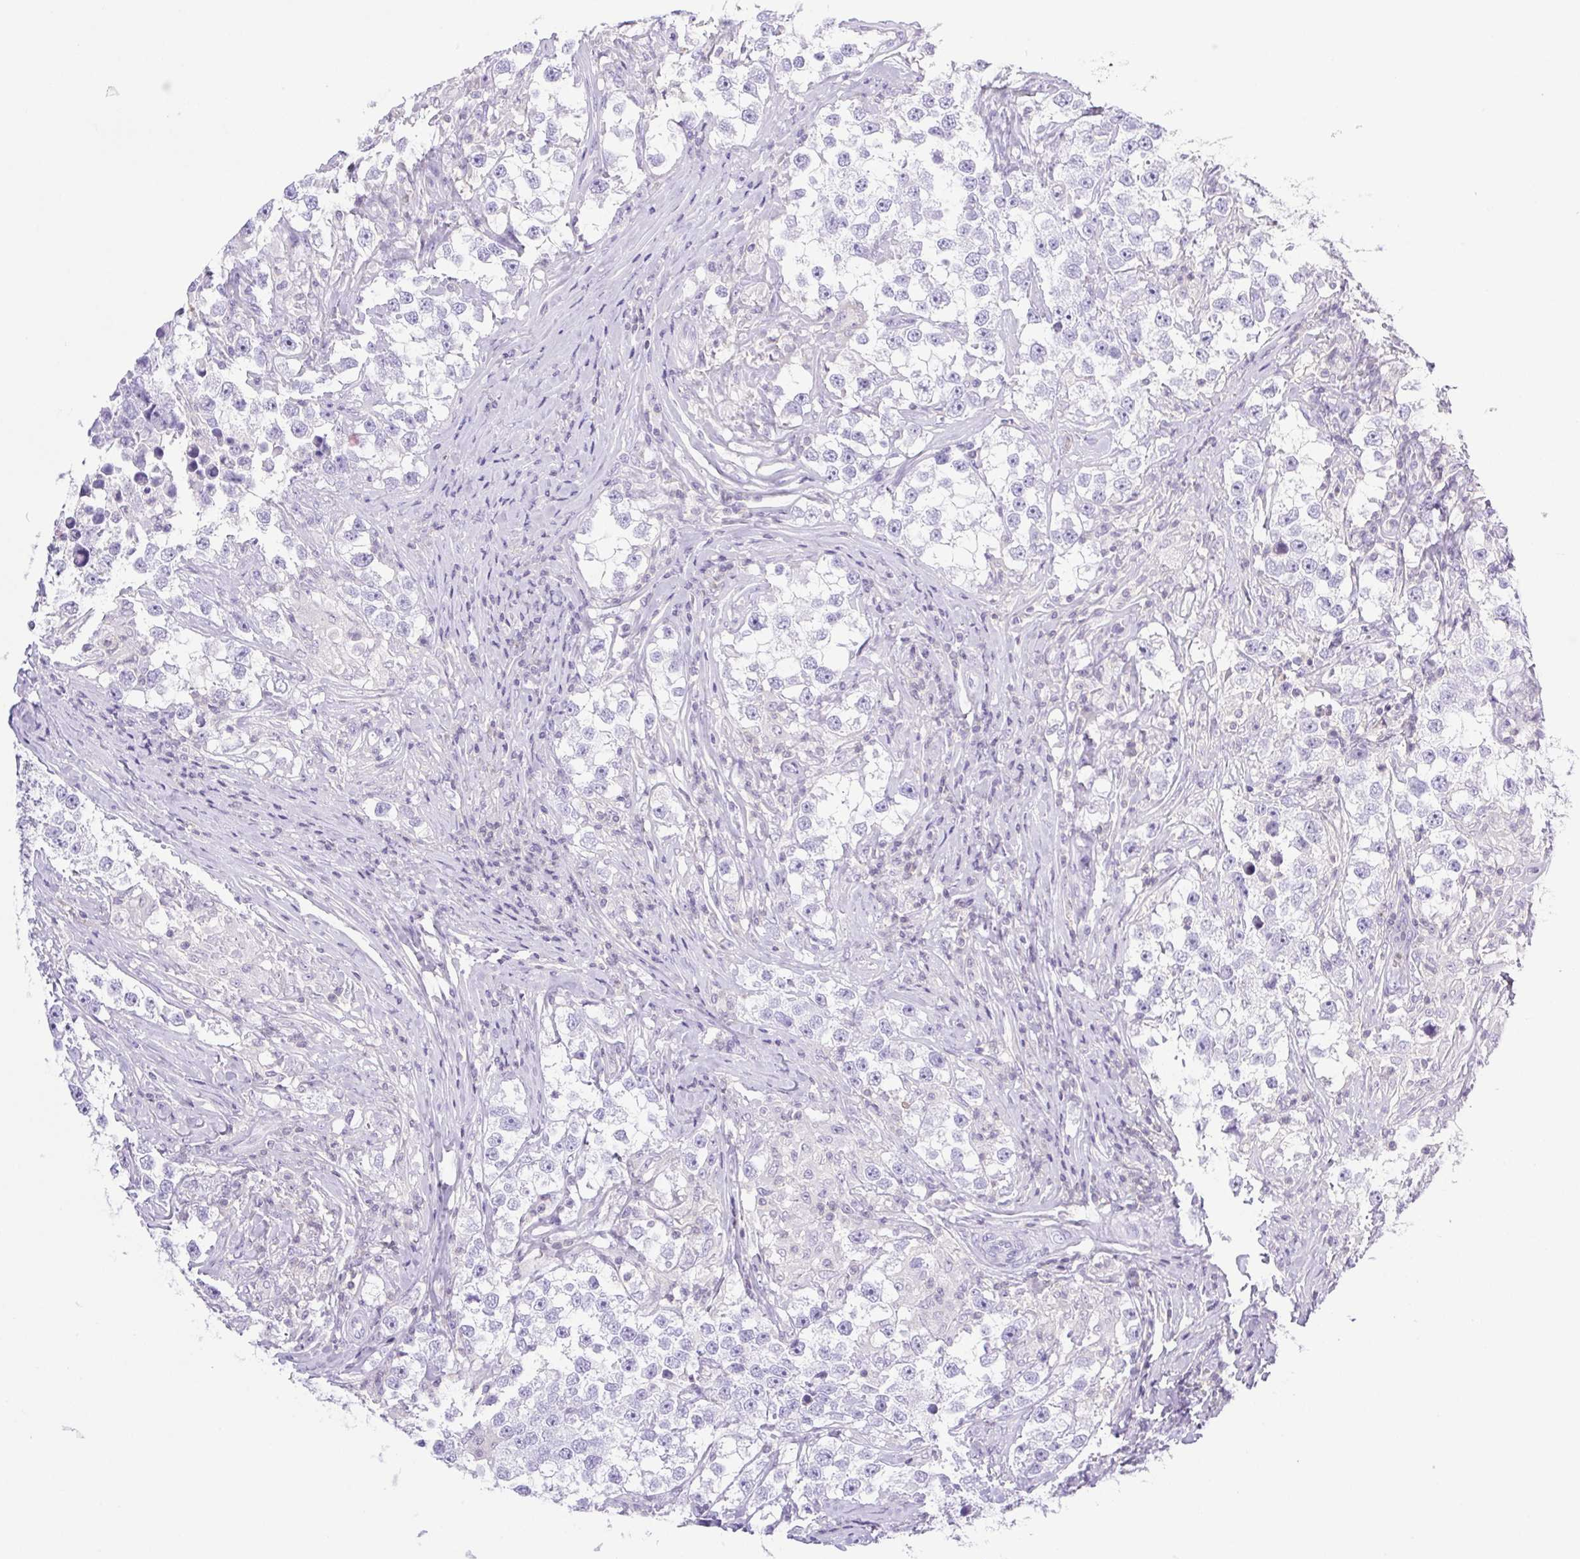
{"staining": {"intensity": "negative", "quantity": "none", "location": "none"}, "tissue": "testis cancer", "cell_type": "Tumor cells", "image_type": "cancer", "snomed": [{"axis": "morphology", "description": "Seminoma, NOS"}, {"axis": "topography", "description": "Testis"}], "caption": "Histopathology image shows no significant protein staining in tumor cells of testis cancer. The staining is performed using DAB (3,3'-diaminobenzidine) brown chromogen with nuclei counter-stained in using hematoxylin.", "gene": "SYNPR", "patient": {"sex": "male", "age": 46}}